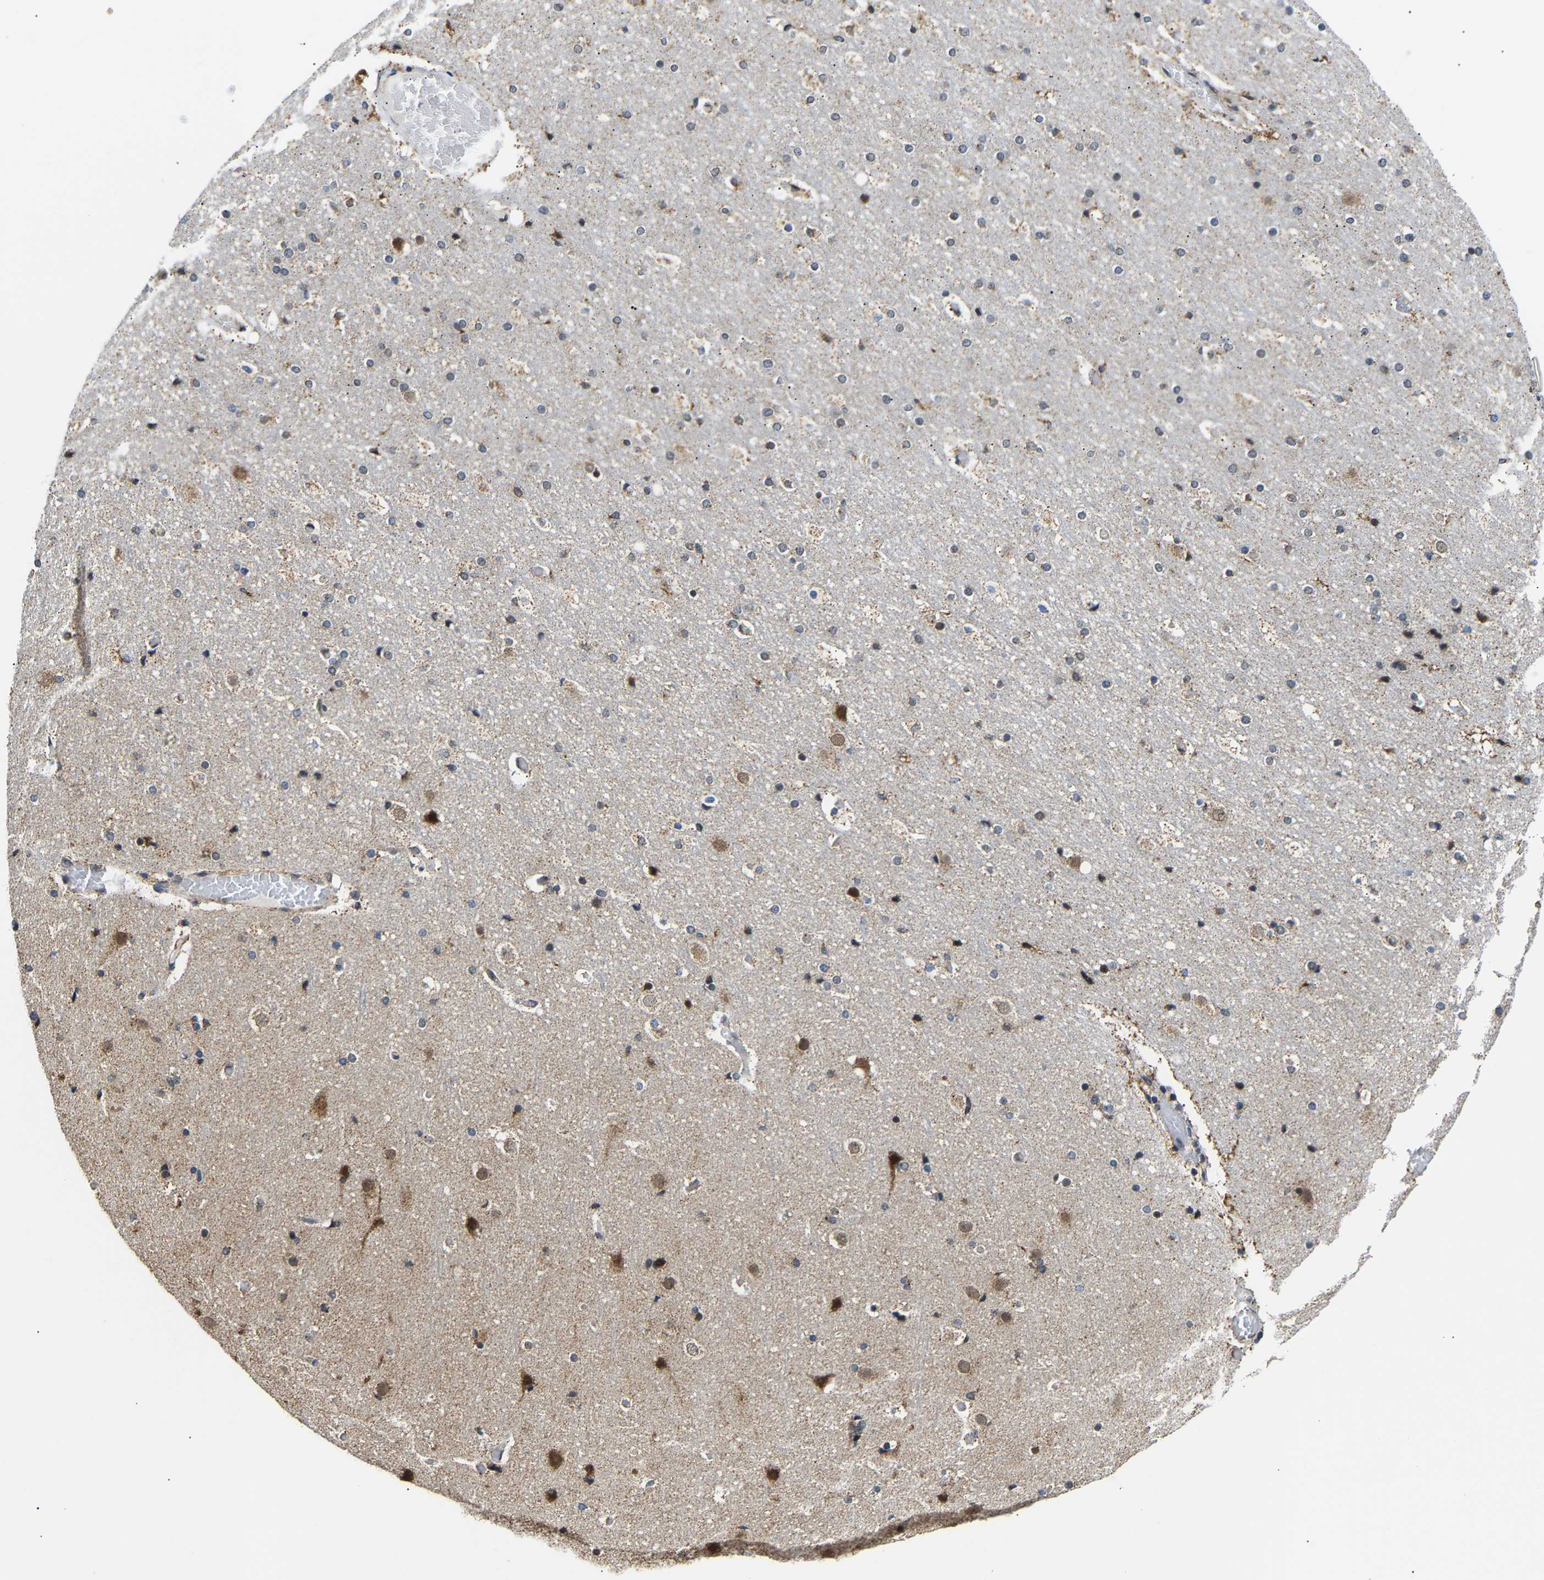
{"staining": {"intensity": "weak", "quantity": "25%-75%", "location": "cytoplasmic/membranous"}, "tissue": "cerebral cortex", "cell_type": "Endothelial cells", "image_type": "normal", "snomed": [{"axis": "morphology", "description": "Normal tissue, NOS"}, {"axis": "topography", "description": "Cerebral cortex"}], "caption": "DAB (3,3'-diaminobenzidine) immunohistochemical staining of benign cerebral cortex reveals weak cytoplasmic/membranous protein staining in approximately 25%-75% of endothelial cells.", "gene": "GIMAP7", "patient": {"sex": "male", "age": 57}}